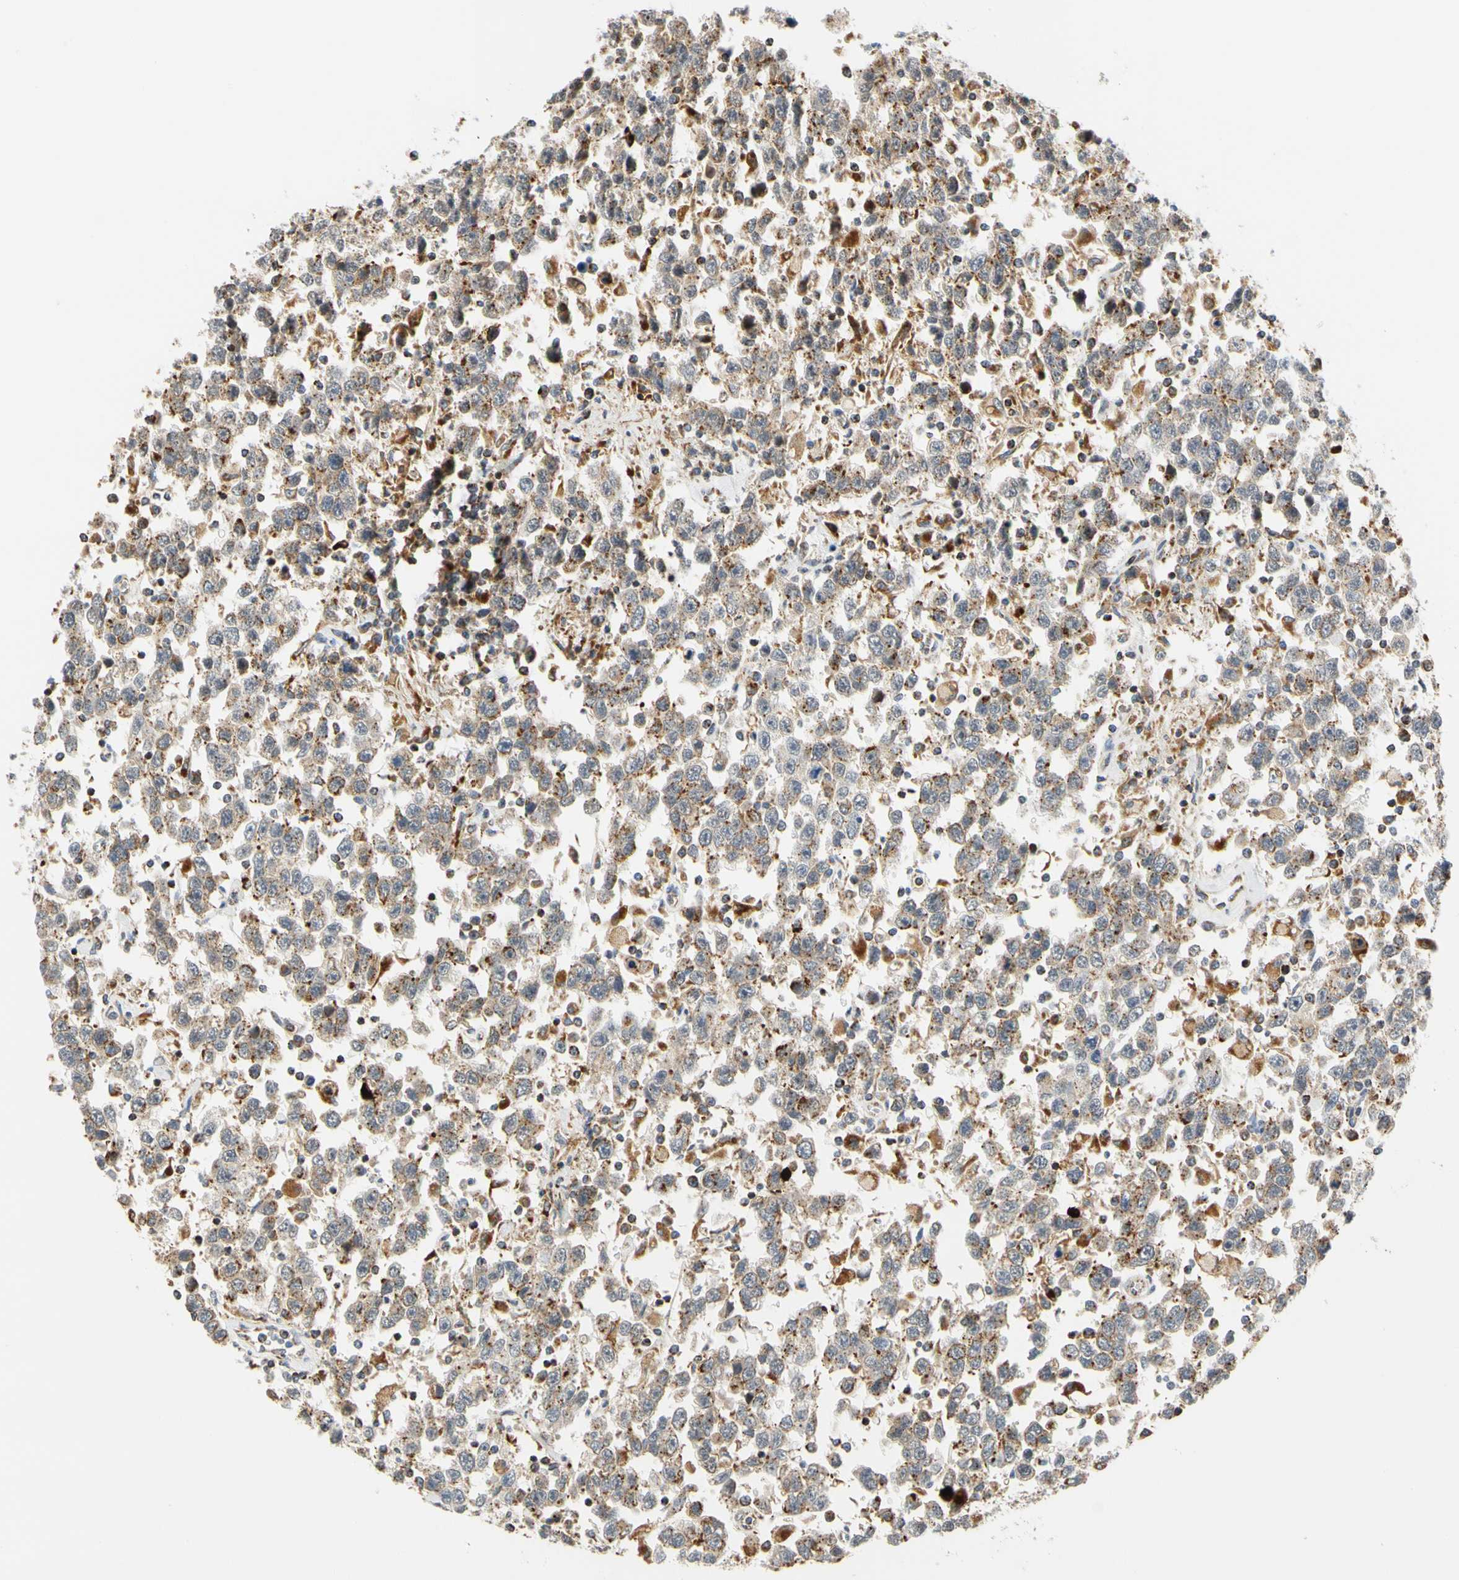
{"staining": {"intensity": "weak", "quantity": "25%-75%", "location": "cytoplasmic/membranous"}, "tissue": "testis cancer", "cell_type": "Tumor cells", "image_type": "cancer", "snomed": [{"axis": "morphology", "description": "Seminoma, NOS"}, {"axis": "topography", "description": "Testis"}], "caption": "The immunohistochemical stain shows weak cytoplasmic/membranous expression in tumor cells of testis cancer tissue. (Brightfield microscopy of DAB IHC at high magnification).", "gene": "SFXN3", "patient": {"sex": "male", "age": 41}}